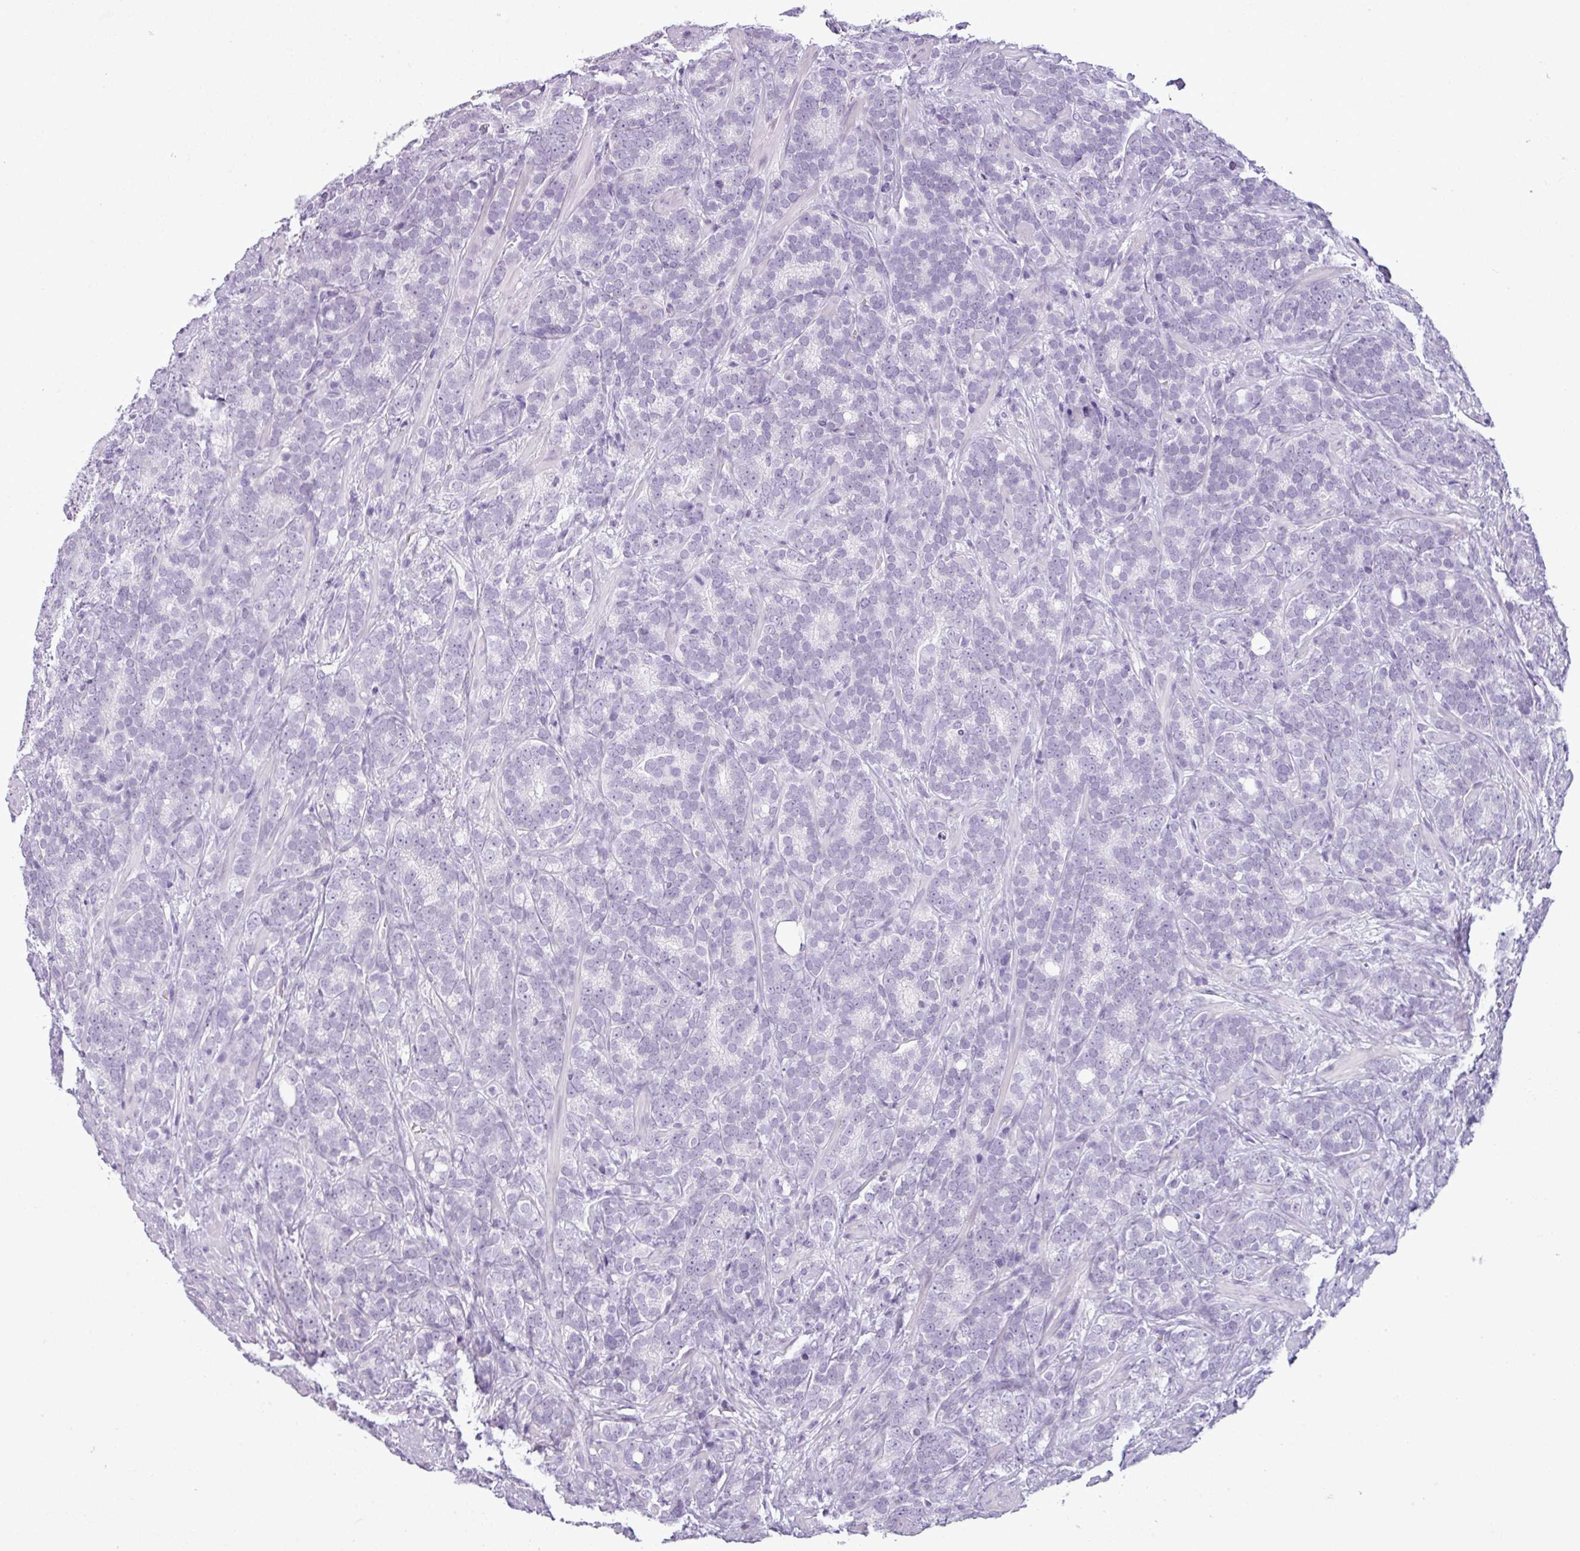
{"staining": {"intensity": "negative", "quantity": "none", "location": "none"}, "tissue": "prostate cancer", "cell_type": "Tumor cells", "image_type": "cancer", "snomed": [{"axis": "morphology", "description": "Adenocarcinoma, High grade"}, {"axis": "topography", "description": "Prostate"}], "caption": "A high-resolution image shows IHC staining of prostate cancer, which displays no significant staining in tumor cells.", "gene": "CDH16", "patient": {"sex": "male", "age": 64}}